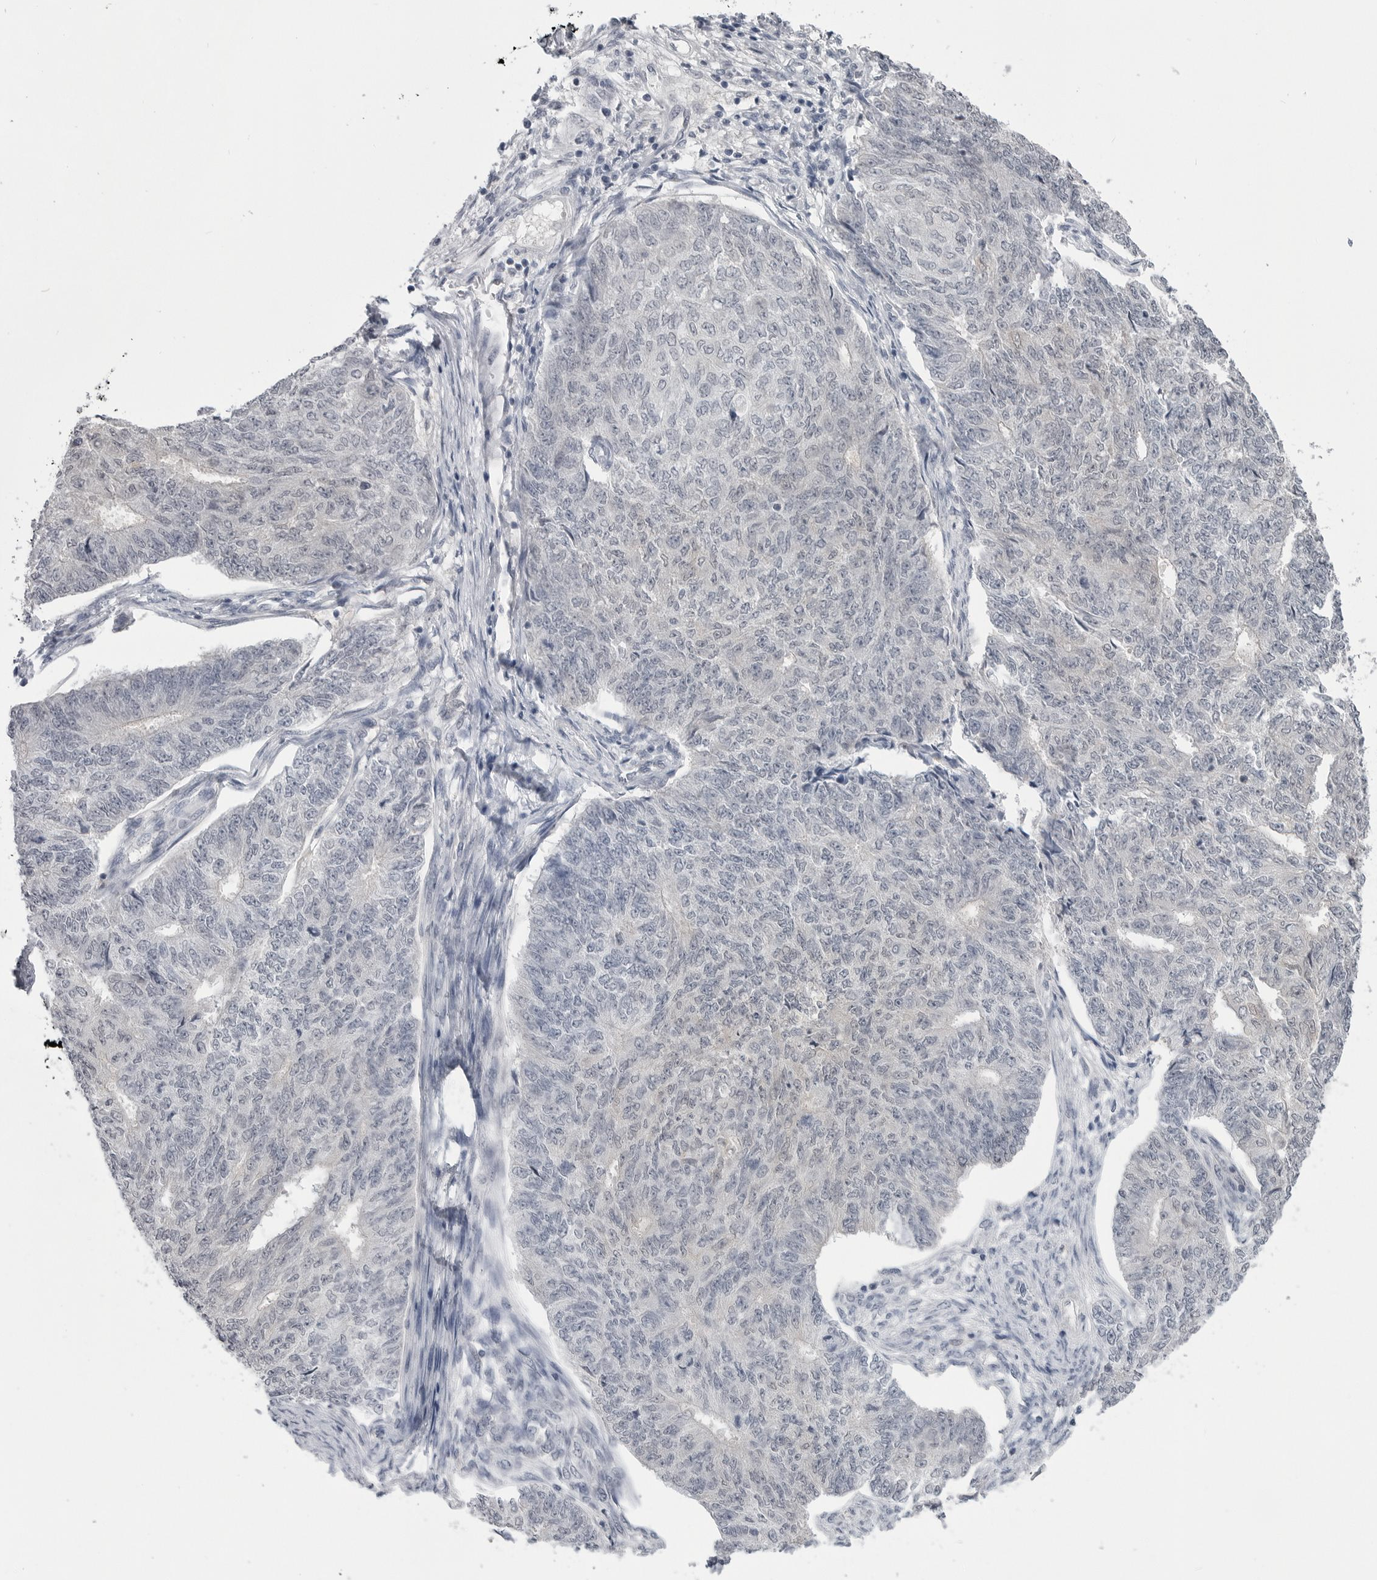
{"staining": {"intensity": "negative", "quantity": "none", "location": "none"}, "tissue": "endometrial cancer", "cell_type": "Tumor cells", "image_type": "cancer", "snomed": [{"axis": "morphology", "description": "Adenocarcinoma, NOS"}, {"axis": "topography", "description": "Endometrium"}], "caption": "The histopathology image exhibits no staining of tumor cells in endometrial cancer (adenocarcinoma).", "gene": "PNPO", "patient": {"sex": "female", "age": 32}}